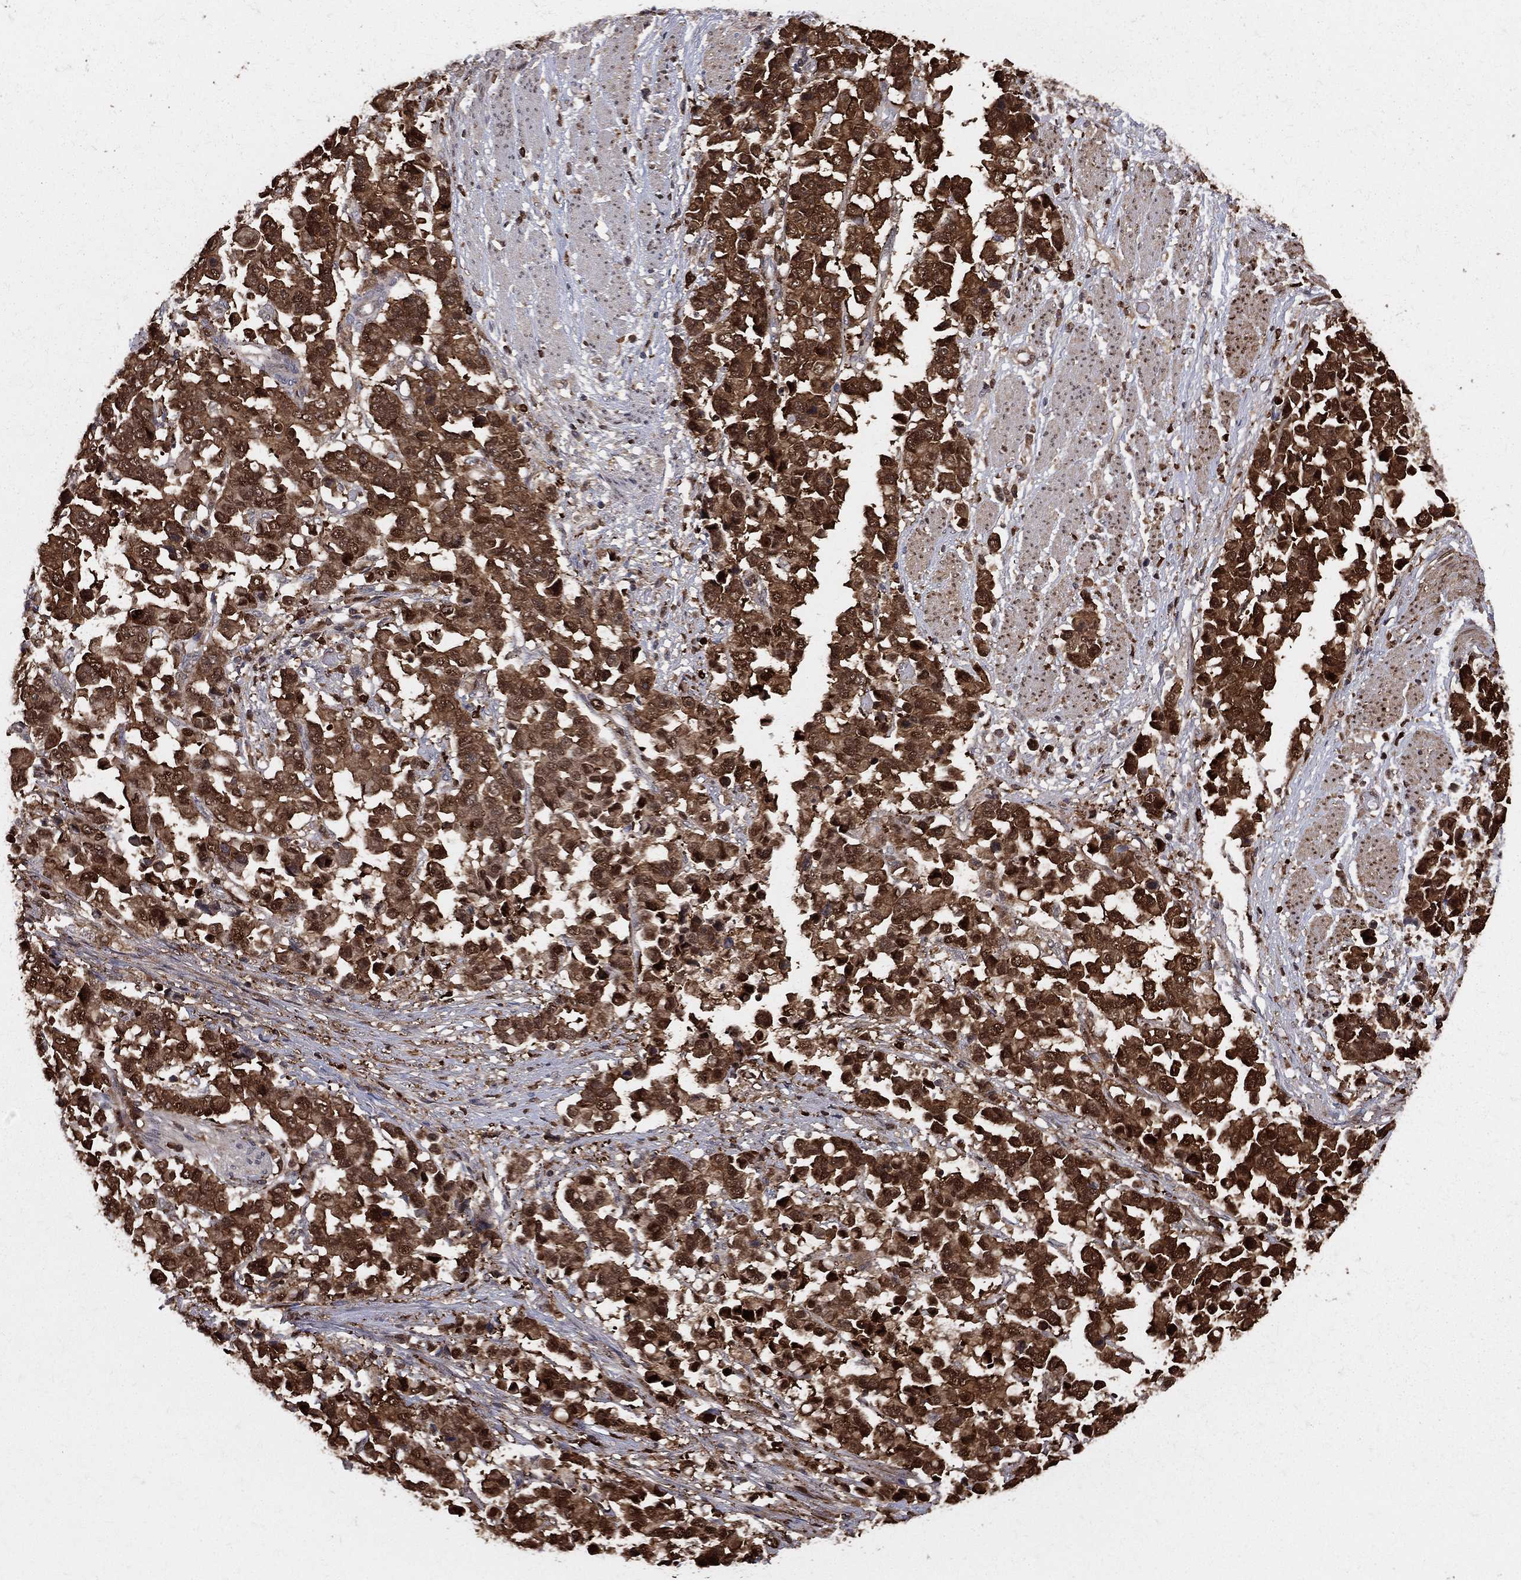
{"staining": {"intensity": "strong", "quantity": ">75%", "location": "cytoplasmic/membranous,nuclear"}, "tissue": "stomach cancer", "cell_type": "Tumor cells", "image_type": "cancer", "snomed": [{"axis": "morphology", "description": "Adenocarcinoma, NOS"}, {"axis": "topography", "description": "Stomach, upper"}], "caption": "Strong cytoplasmic/membranous and nuclear positivity for a protein is appreciated in approximately >75% of tumor cells of stomach cancer (adenocarcinoma) using immunohistochemistry (IHC).", "gene": "ENO1", "patient": {"sex": "male", "age": 69}}